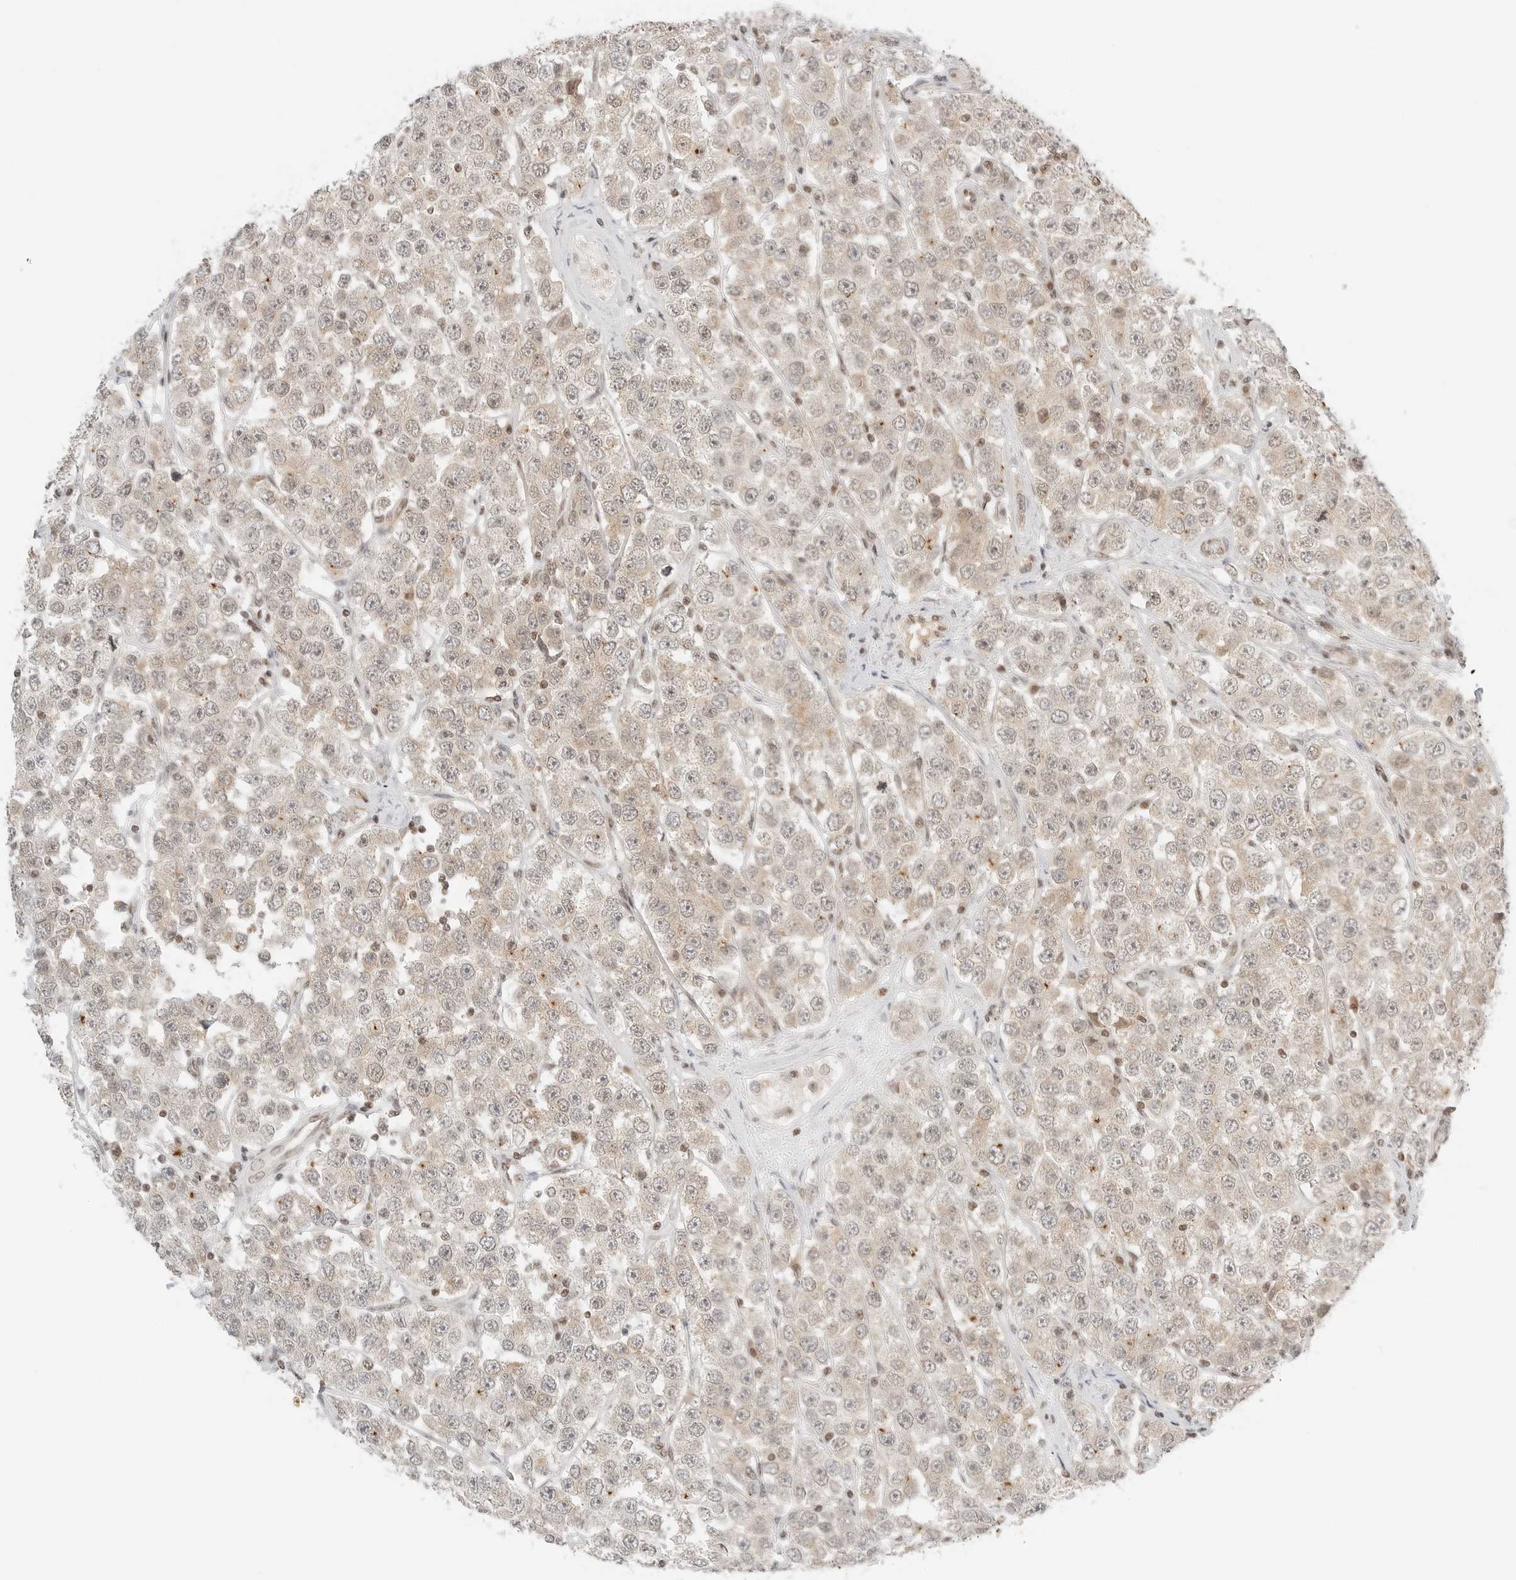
{"staining": {"intensity": "weak", "quantity": "25%-75%", "location": "cytoplasmic/membranous"}, "tissue": "testis cancer", "cell_type": "Tumor cells", "image_type": "cancer", "snomed": [{"axis": "morphology", "description": "Seminoma, NOS"}, {"axis": "topography", "description": "Testis"}], "caption": "Weak cytoplasmic/membranous positivity for a protein is seen in approximately 25%-75% of tumor cells of seminoma (testis) using immunohistochemistry (IHC).", "gene": "CRTC2", "patient": {"sex": "male", "age": 28}}